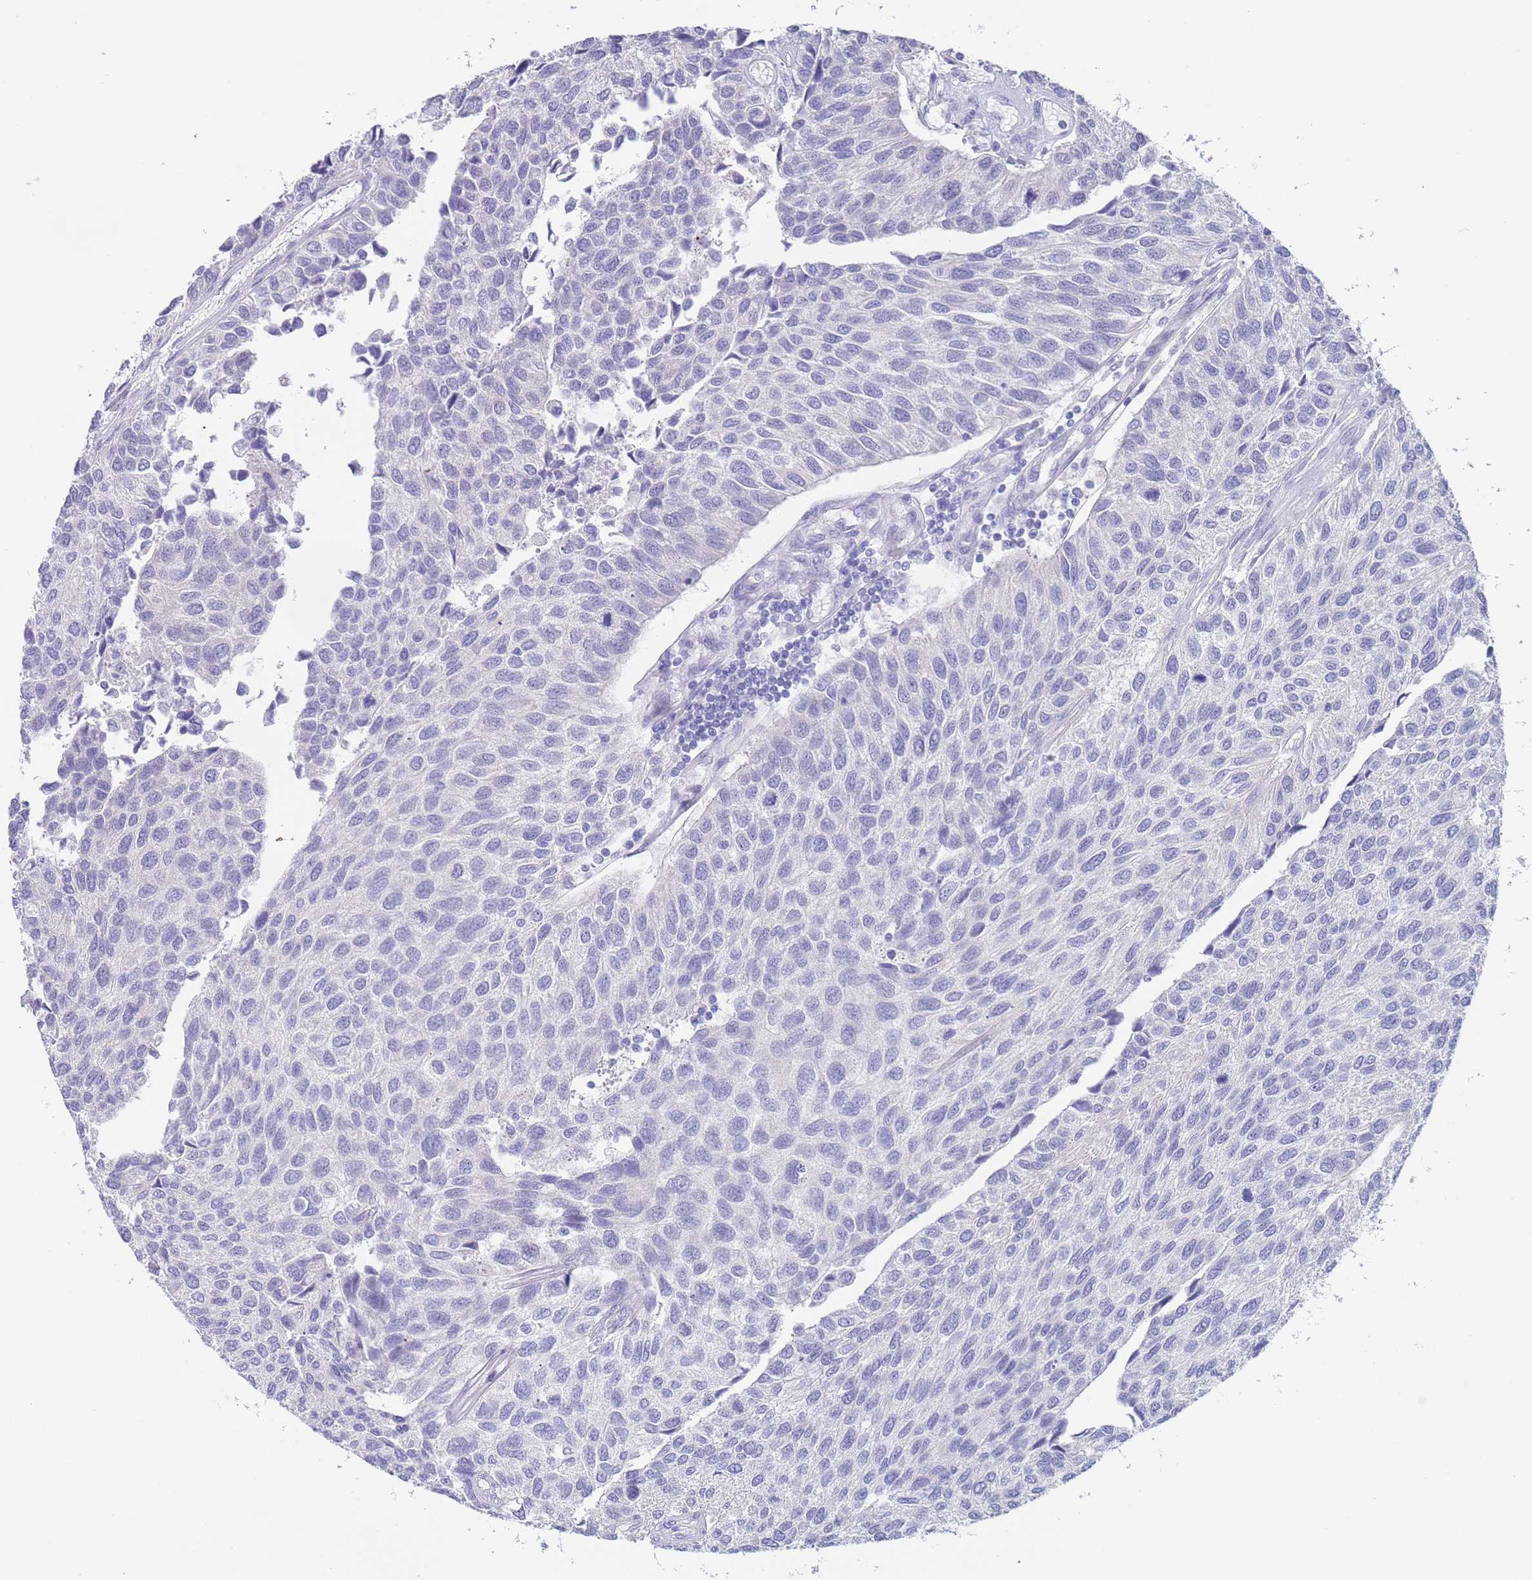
{"staining": {"intensity": "negative", "quantity": "none", "location": "none"}, "tissue": "urothelial cancer", "cell_type": "Tumor cells", "image_type": "cancer", "snomed": [{"axis": "morphology", "description": "Urothelial carcinoma, NOS"}, {"axis": "topography", "description": "Urinary bladder"}], "caption": "Tumor cells show no significant protein staining in urothelial cancer. (DAB immunohistochemistry with hematoxylin counter stain).", "gene": "SPIRE2", "patient": {"sex": "male", "age": 55}}